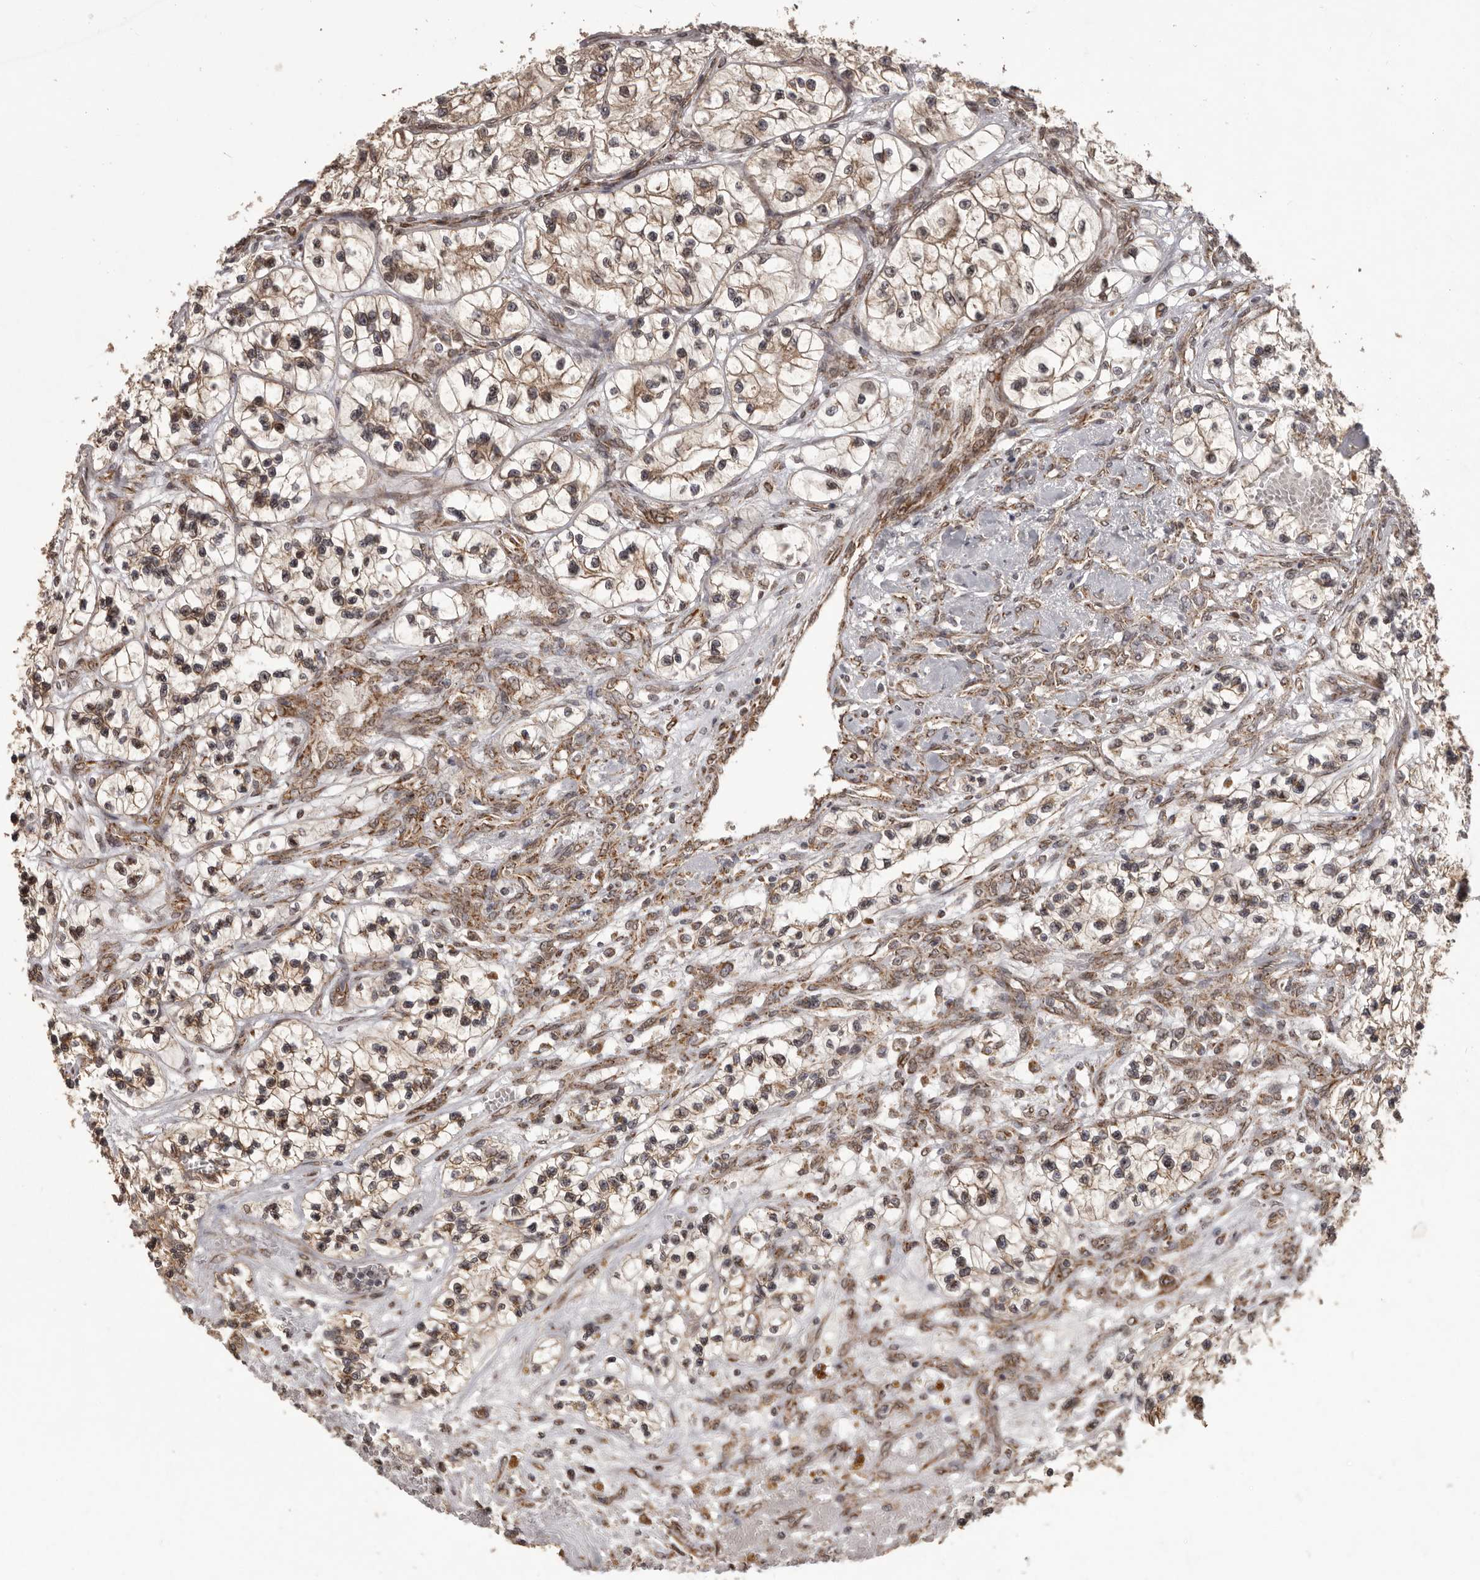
{"staining": {"intensity": "moderate", "quantity": ">75%", "location": "cytoplasmic/membranous"}, "tissue": "renal cancer", "cell_type": "Tumor cells", "image_type": "cancer", "snomed": [{"axis": "morphology", "description": "Adenocarcinoma, NOS"}, {"axis": "topography", "description": "Kidney"}], "caption": "Approximately >75% of tumor cells in renal cancer (adenocarcinoma) demonstrate moderate cytoplasmic/membranous protein expression as visualized by brown immunohistochemical staining.", "gene": "CHRM2", "patient": {"sex": "female", "age": 57}}